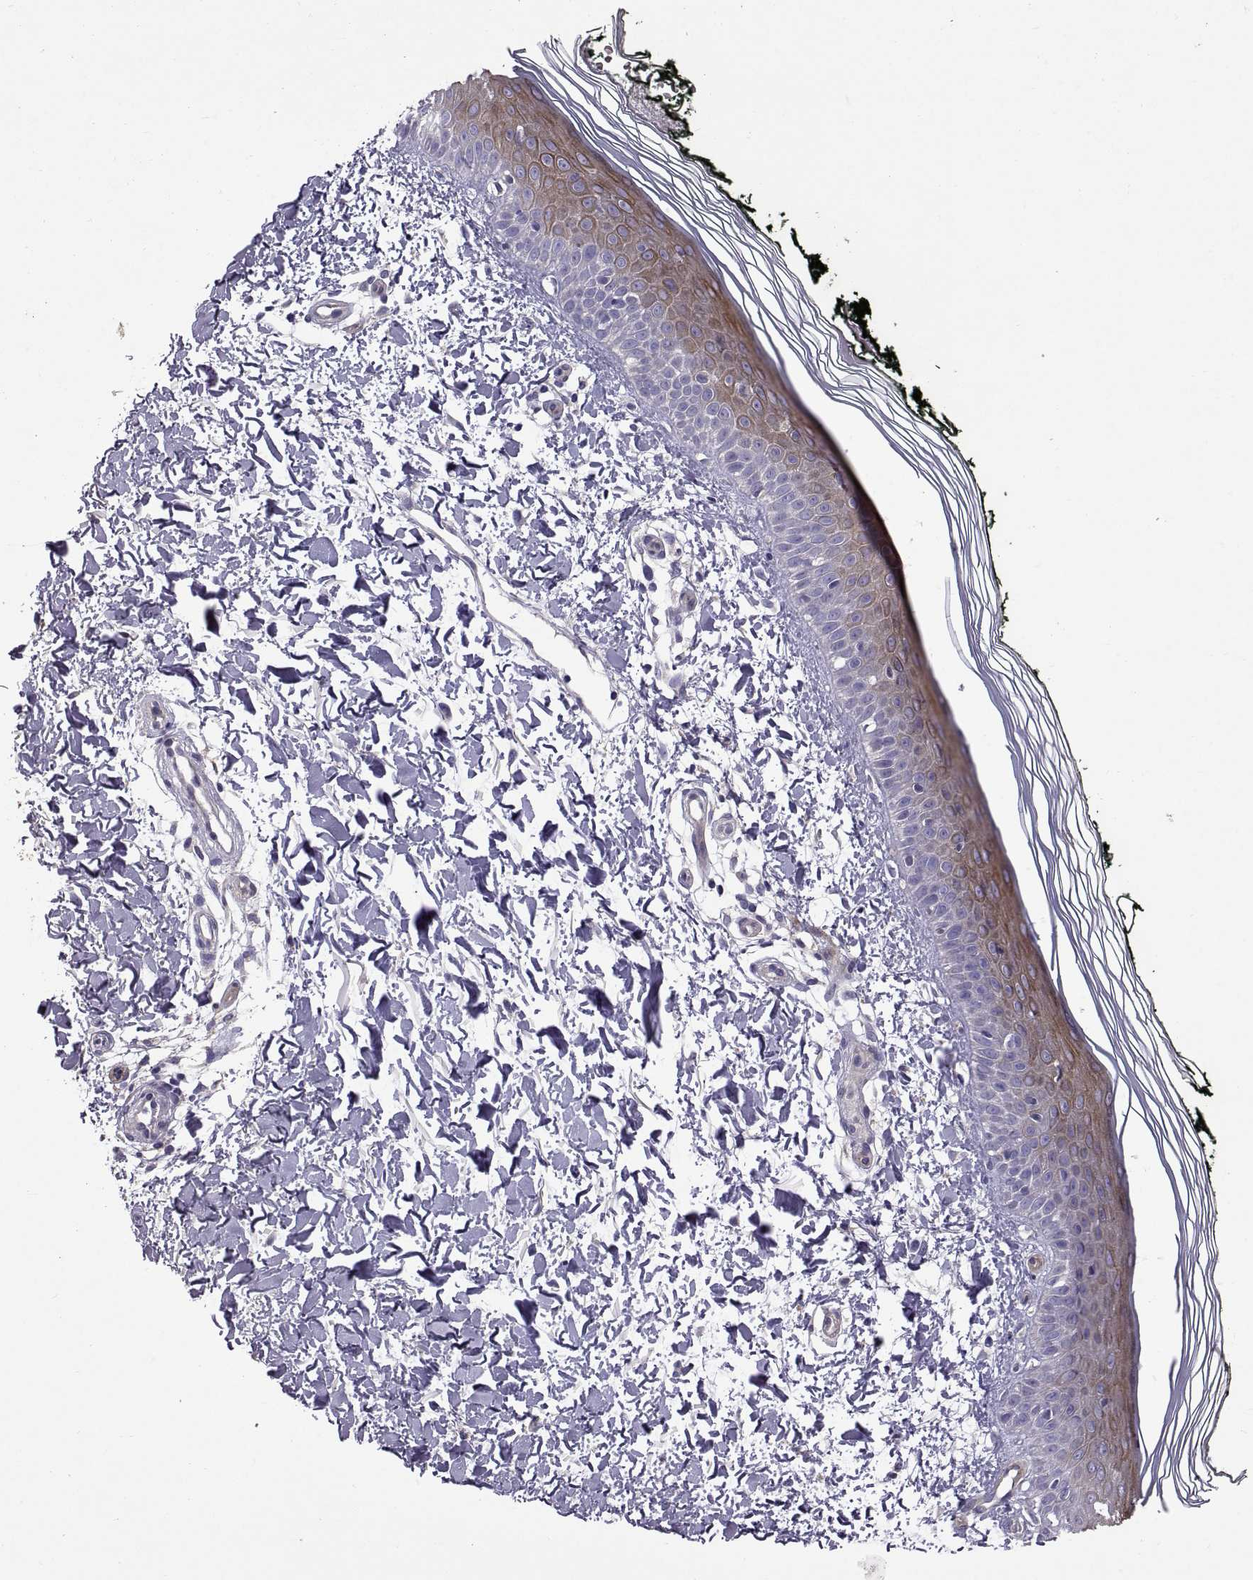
{"staining": {"intensity": "negative", "quantity": "none", "location": "none"}, "tissue": "skin", "cell_type": "Fibroblasts", "image_type": "normal", "snomed": [{"axis": "morphology", "description": "Normal tissue, NOS"}, {"axis": "topography", "description": "Skin"}], "caption": "The micrograph demonstrates no significant staining in fibroblasts of skin. (Stains: DAB (3,3'-diaminobenzidine) immunohistochemistry with hematoxylin counter stain, Microscopy: brightfield microscopy at high magnification).", "gene": "ARSL", "patient": {"sex": "female", "age": 62}}